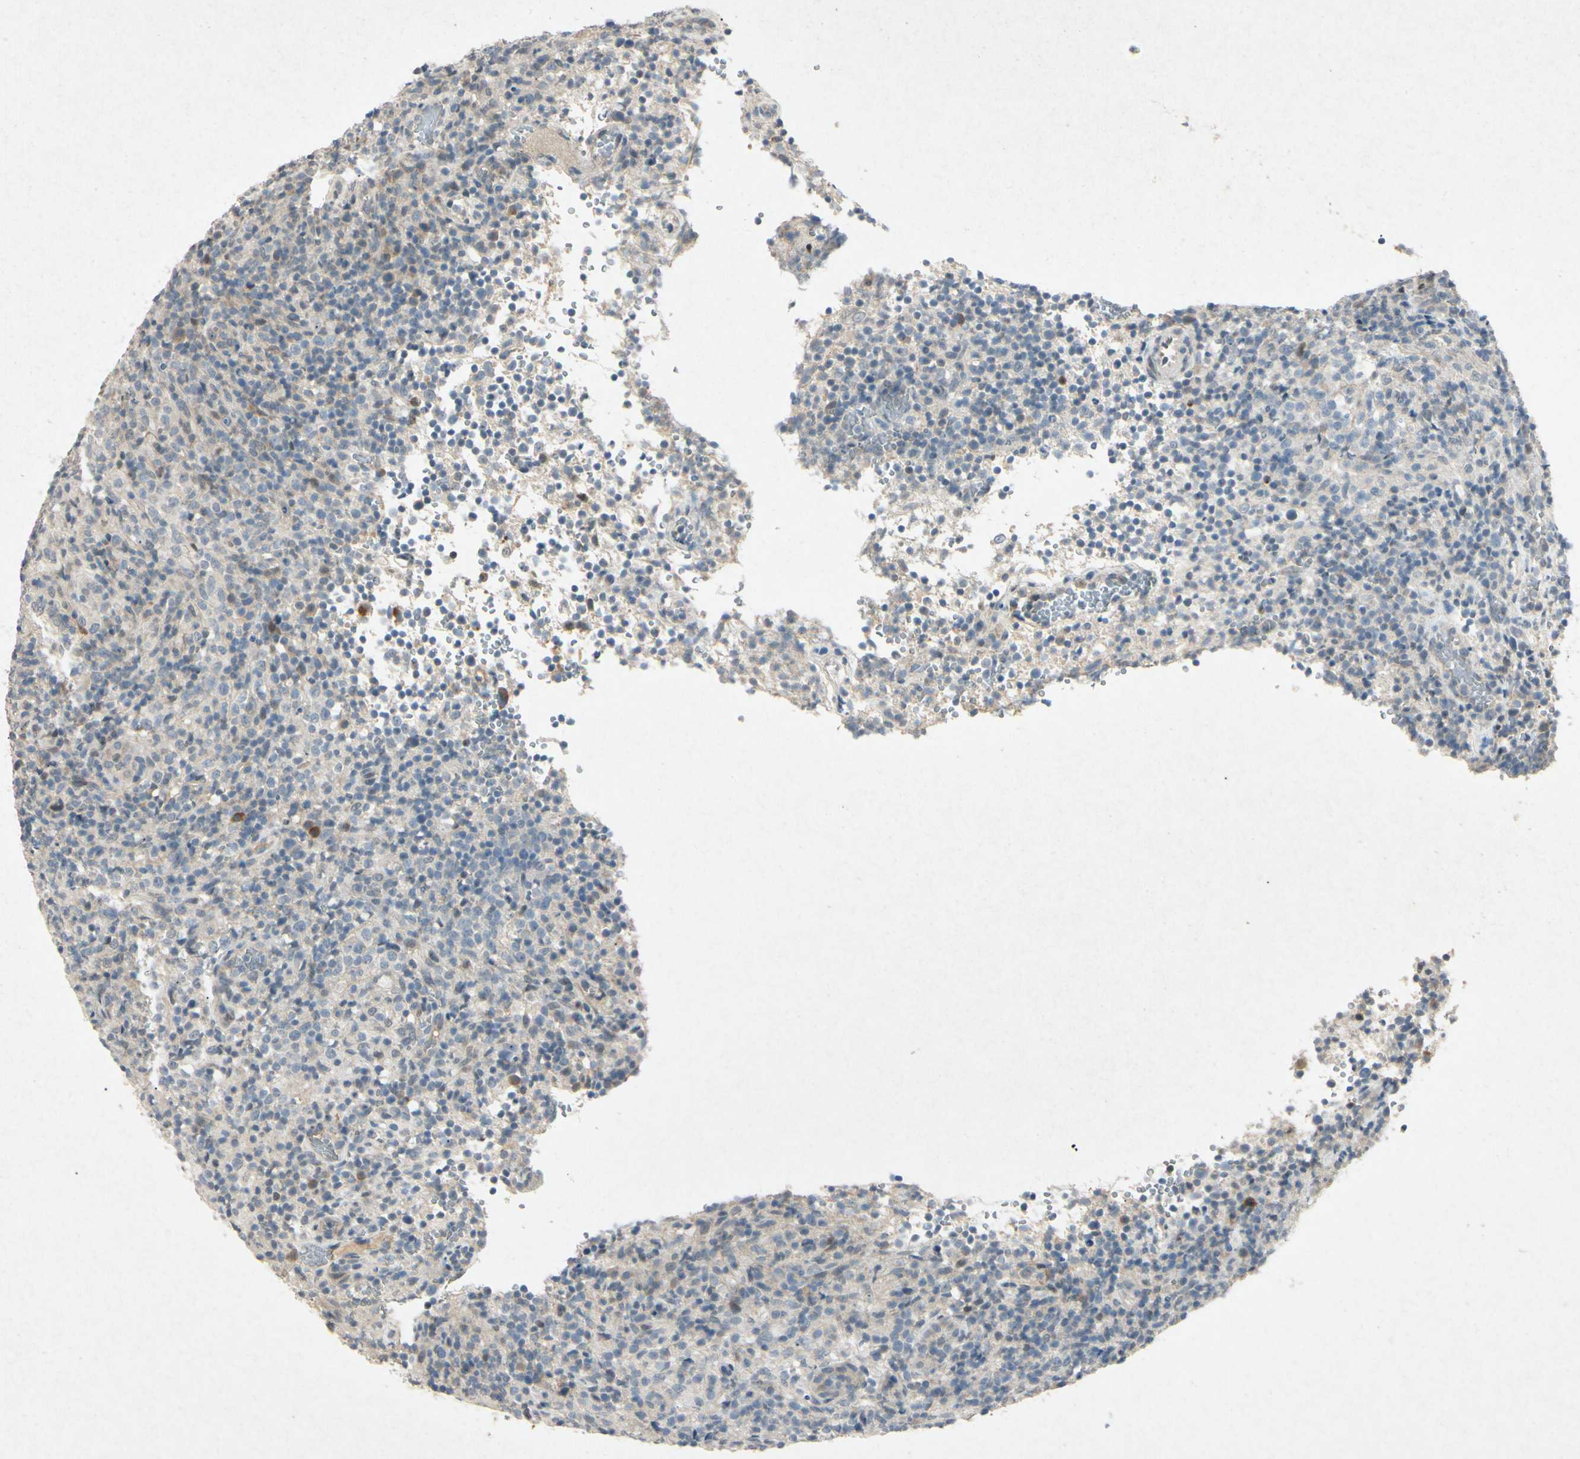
{"staining": {"intensity": "weak", "quantity": "<25%", "location": "cytoplasmic/membranous"}, "tissue": "lymphoma", "cell_type": "Tumor cells", "image_type": "cancer", "snomed": [{"axis": "morphology", "description": "Malignant lymphoma, non-Hodgkin's type, High grade"}, {"axis": "topography", "description": "Lymph node"}], "caption": "This is an immunohistochemistry micrograph of lymphoma. There is no positivity in tumor cells.", "gene": "HSPA1B", "patient": {"sex": "female", "age": 76}}